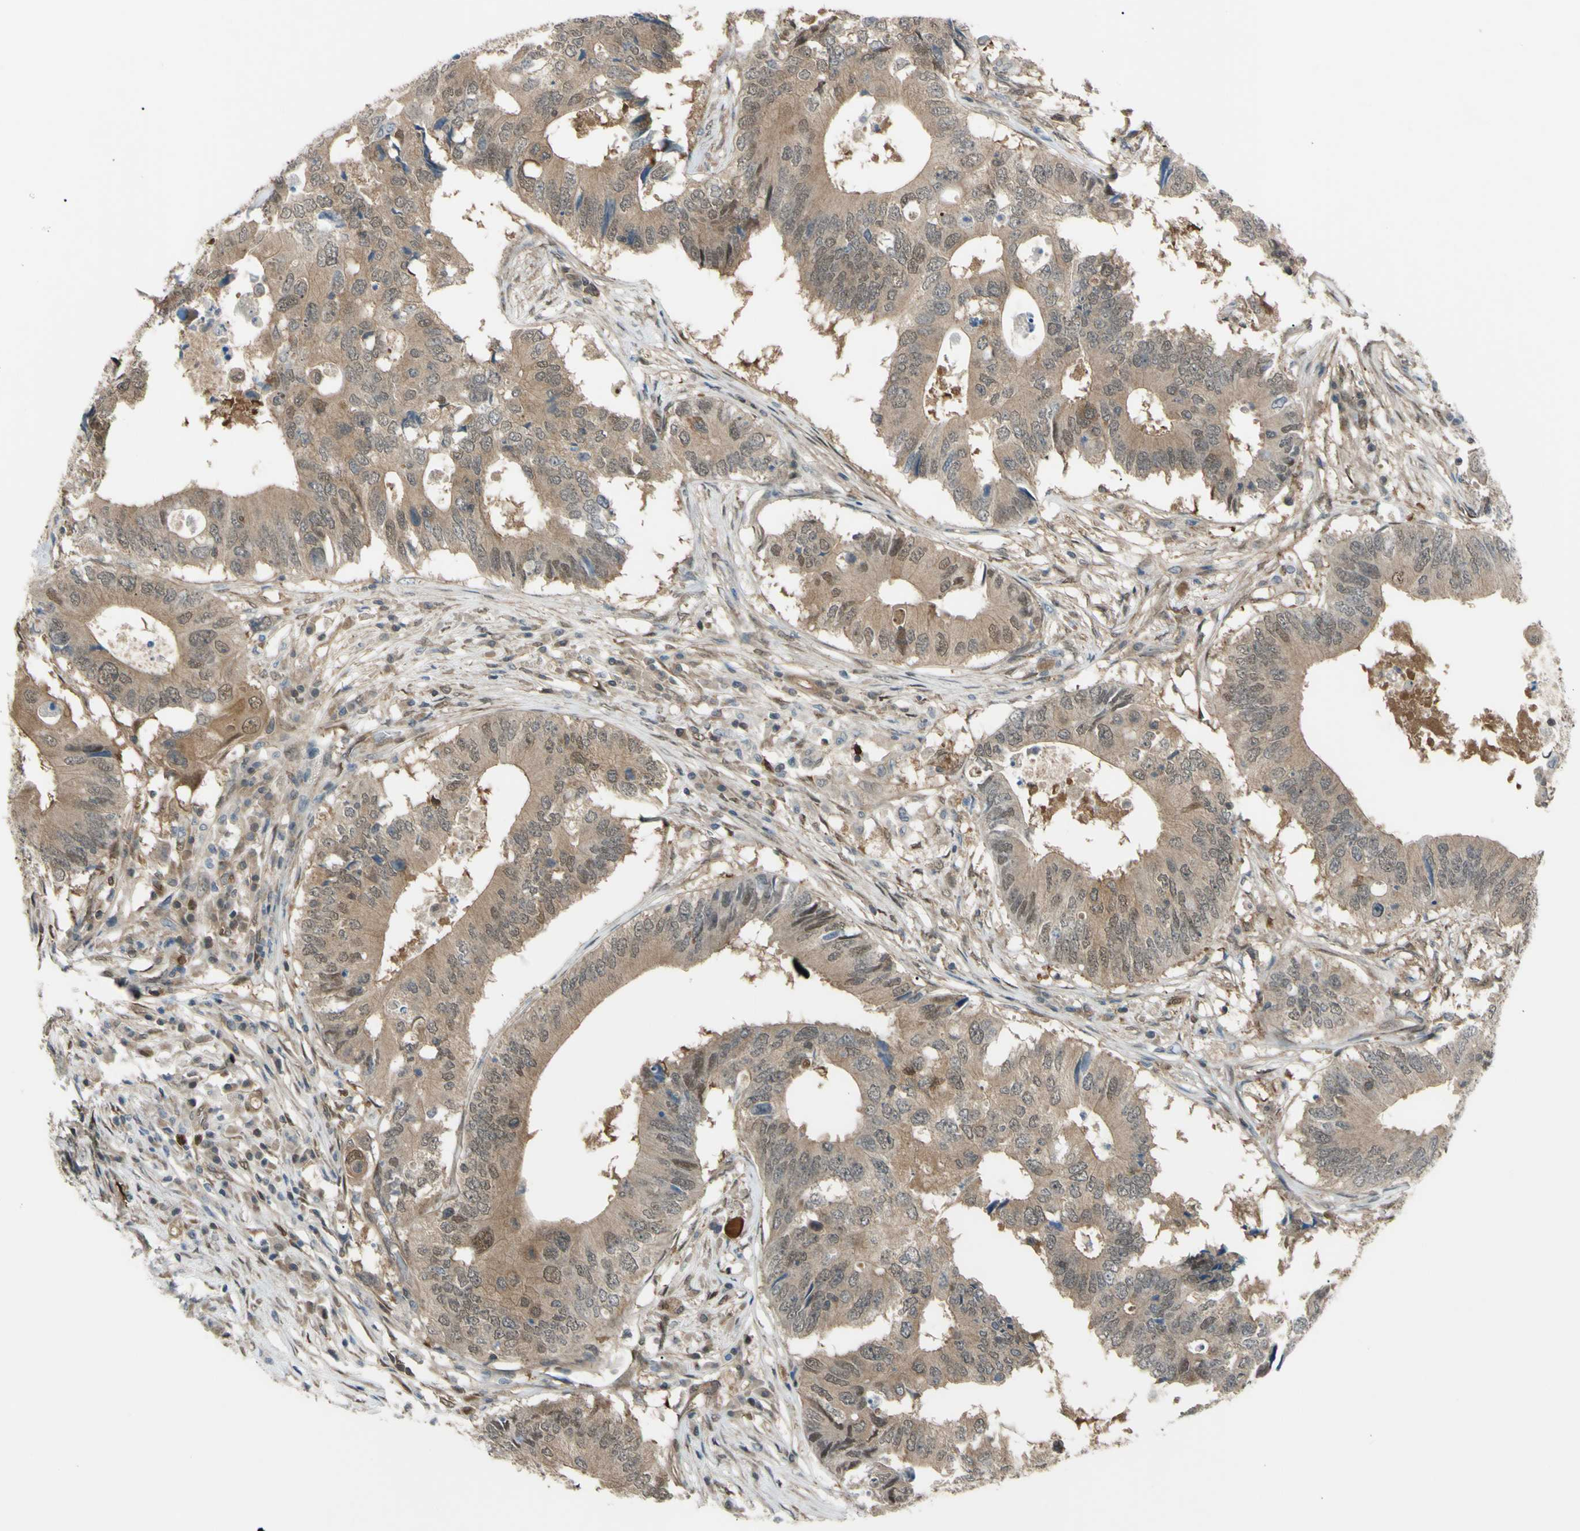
{"staining": {"intensity": "moderate", "quantity": ">75%", "location": "cytoplasmic/membranous"}, "tissue": "colorectal cancer", "cell_type": "Tumor cells", "image_type": "cancer", "snomed": [{"axis": "morphology", "description": "Adenocarcinoma, NOS"}, {"axis": "topography", "description": "Colon"}], "caption": "The micrograph exhibits a brown stain indicating the presence of a protein in the cytoplasmic/membranous of tumor cells in colorectal cancer (adenocarcinoma).", "gene": "YWHAQ", "patient": {"sex": "male", "age": 71}}